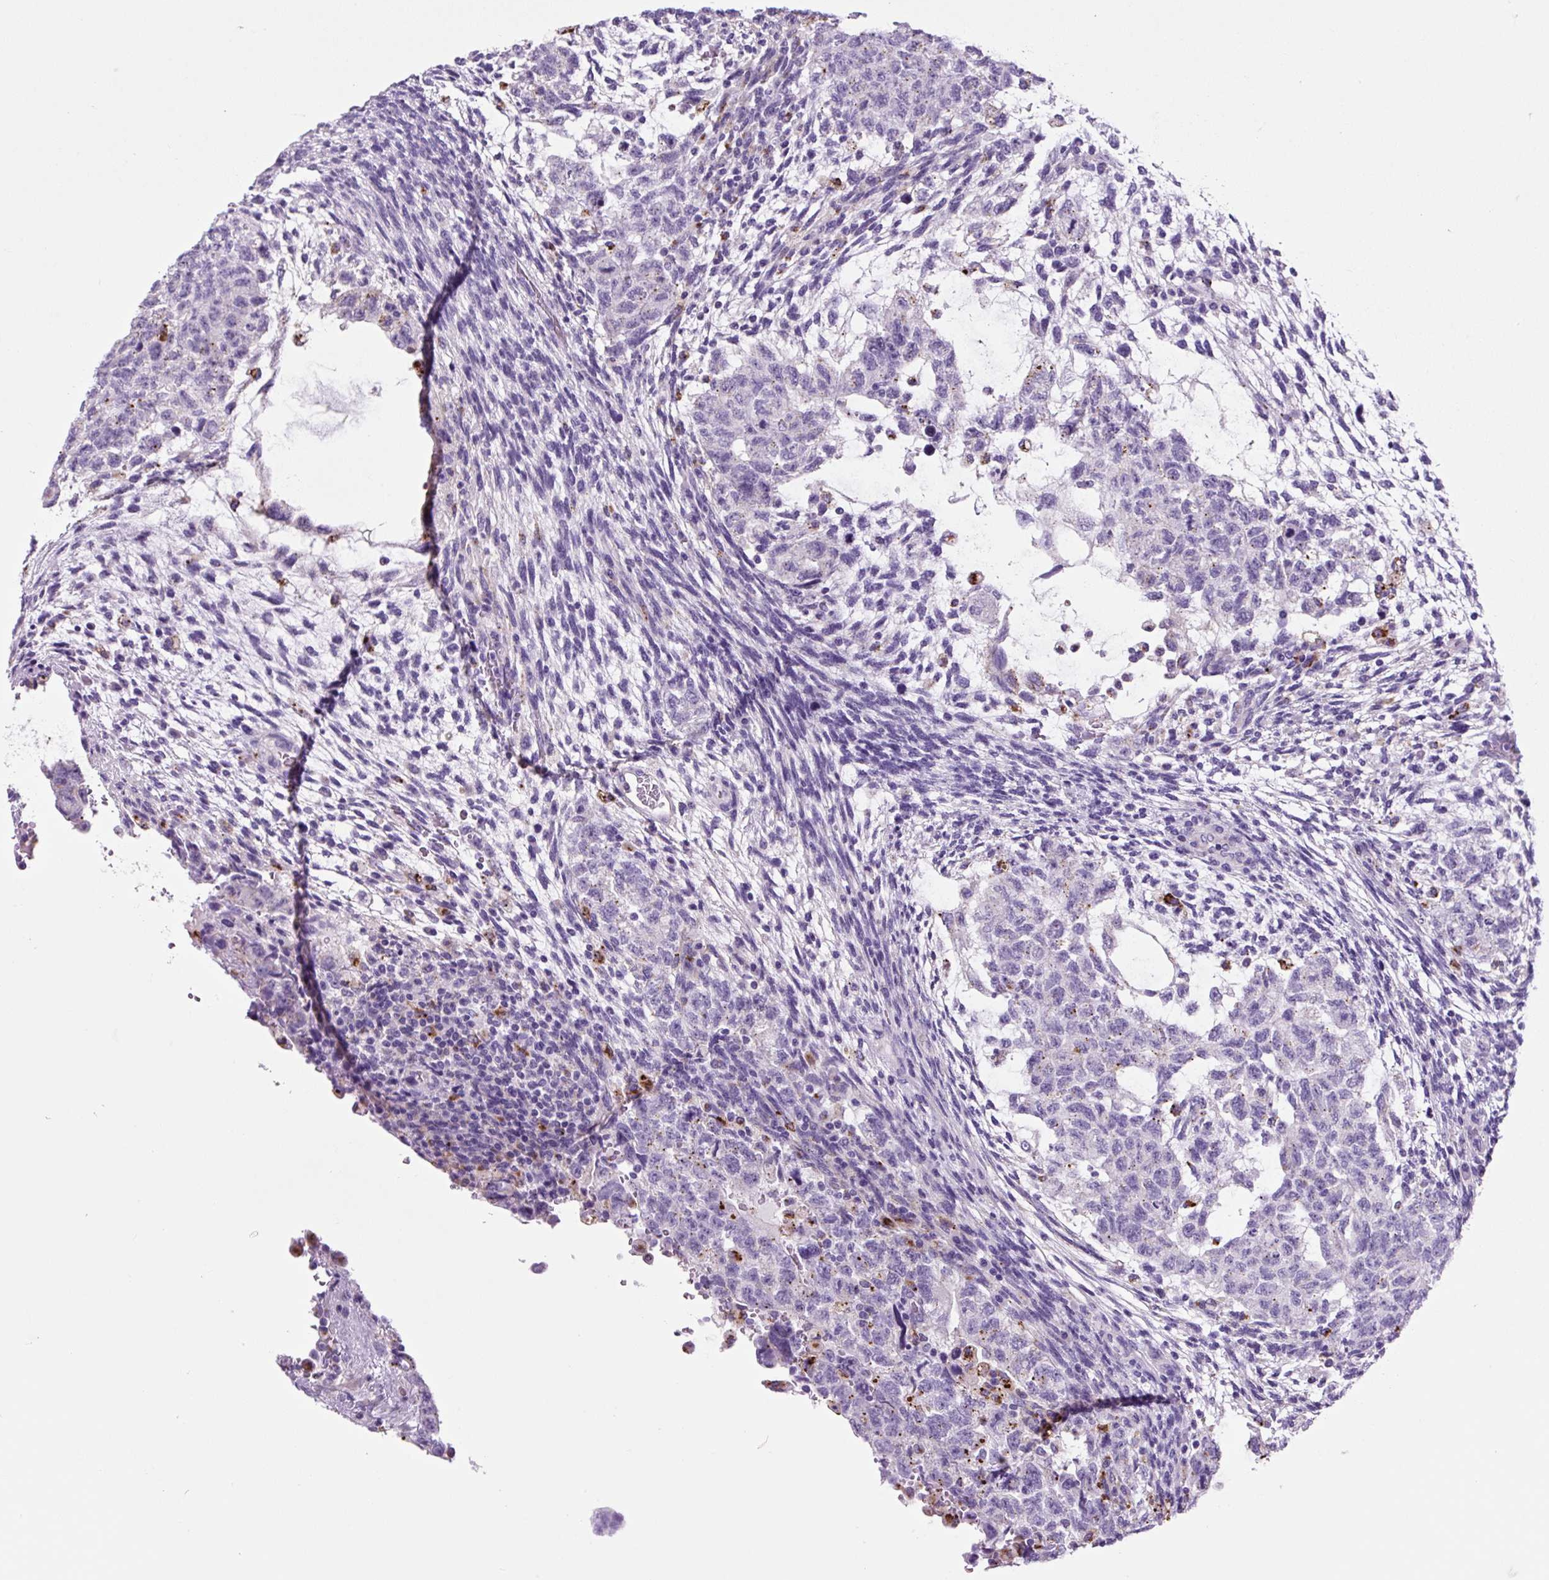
{"staining": {"intensity": "negative", "quantity": "none", "location": "none"}, "tissue": "testis cancer", "cell_type": "Tumor cells", "image_type": "cancer", "snomed": [{"axis": "morphology", "description": "Normal tissue, NOS"}, {"axis": "morphology", "description": "Carcinoma, Embryonal, NOS"}, {"axis": "topography", "description": "Testis"}], "caption": "Immunohistochemistry micrograph of embryonal carcinoma (testis) stained for a protein (brown), which demonstrates no staining in tumor cells.", "gene": "LCN10", "patient": {"sex": "male", "age": 36}}